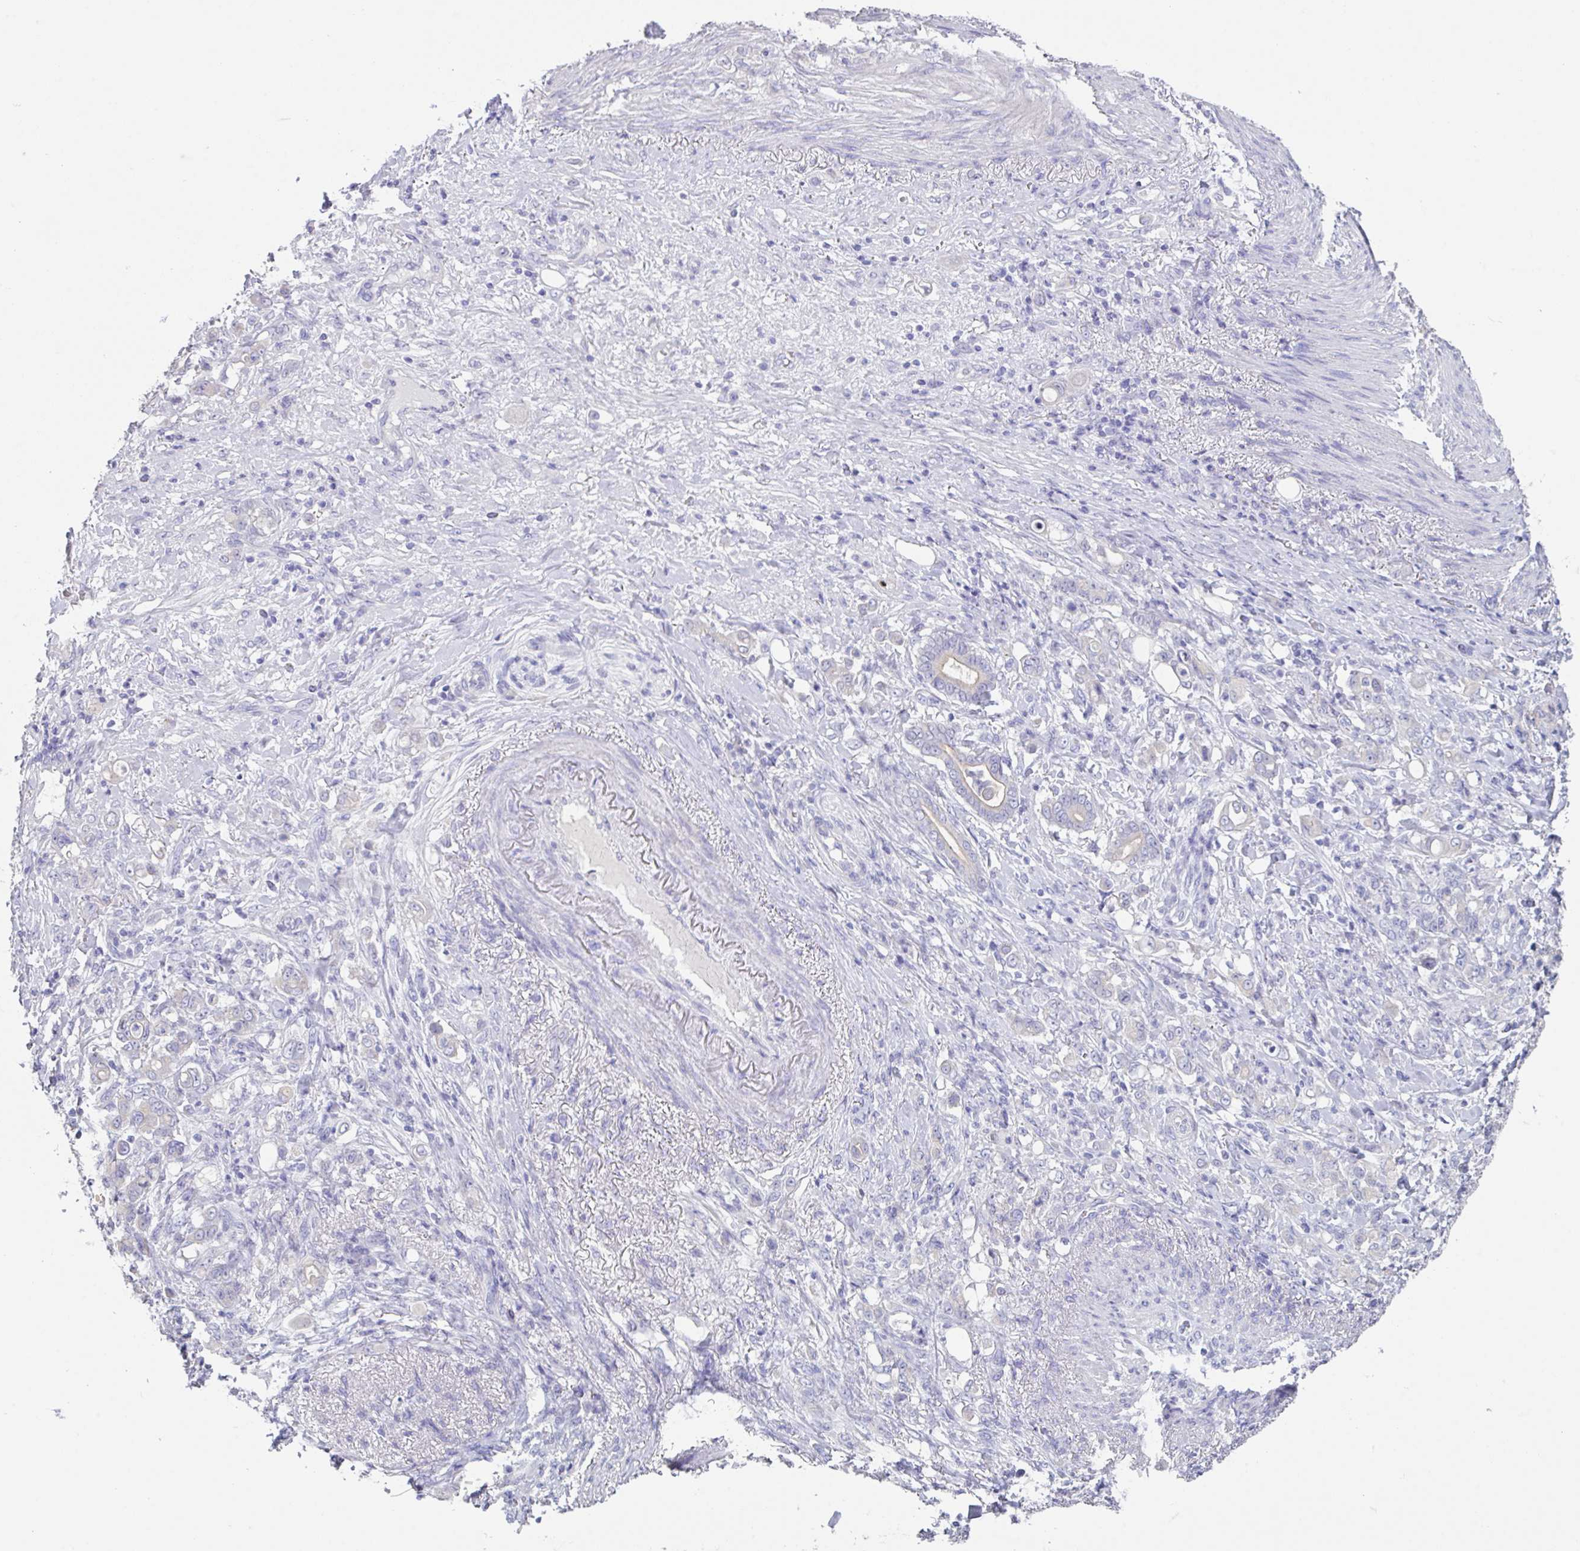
{"staining": {"intensity": "negative", "quantity": "none", "location": "none"}, "tissue": "stomach cancer", "cell_type": "Tumor cells", "image_type": "cancer", "snomed": [{"axis": "morphology", "description": "Adenocarcinoma, NOS"}, {"axis": "topography", "description": "Stomach"}], "caption": "High magnification brightfield microscopy of adenocarcinoma (stomach) stained with DAB (brown) and counterstained with hematoxylin (blue): tumor cells show no significant expression.", "gene": "SLC44A4", "patient": {"sex": "female", "age": 79}}